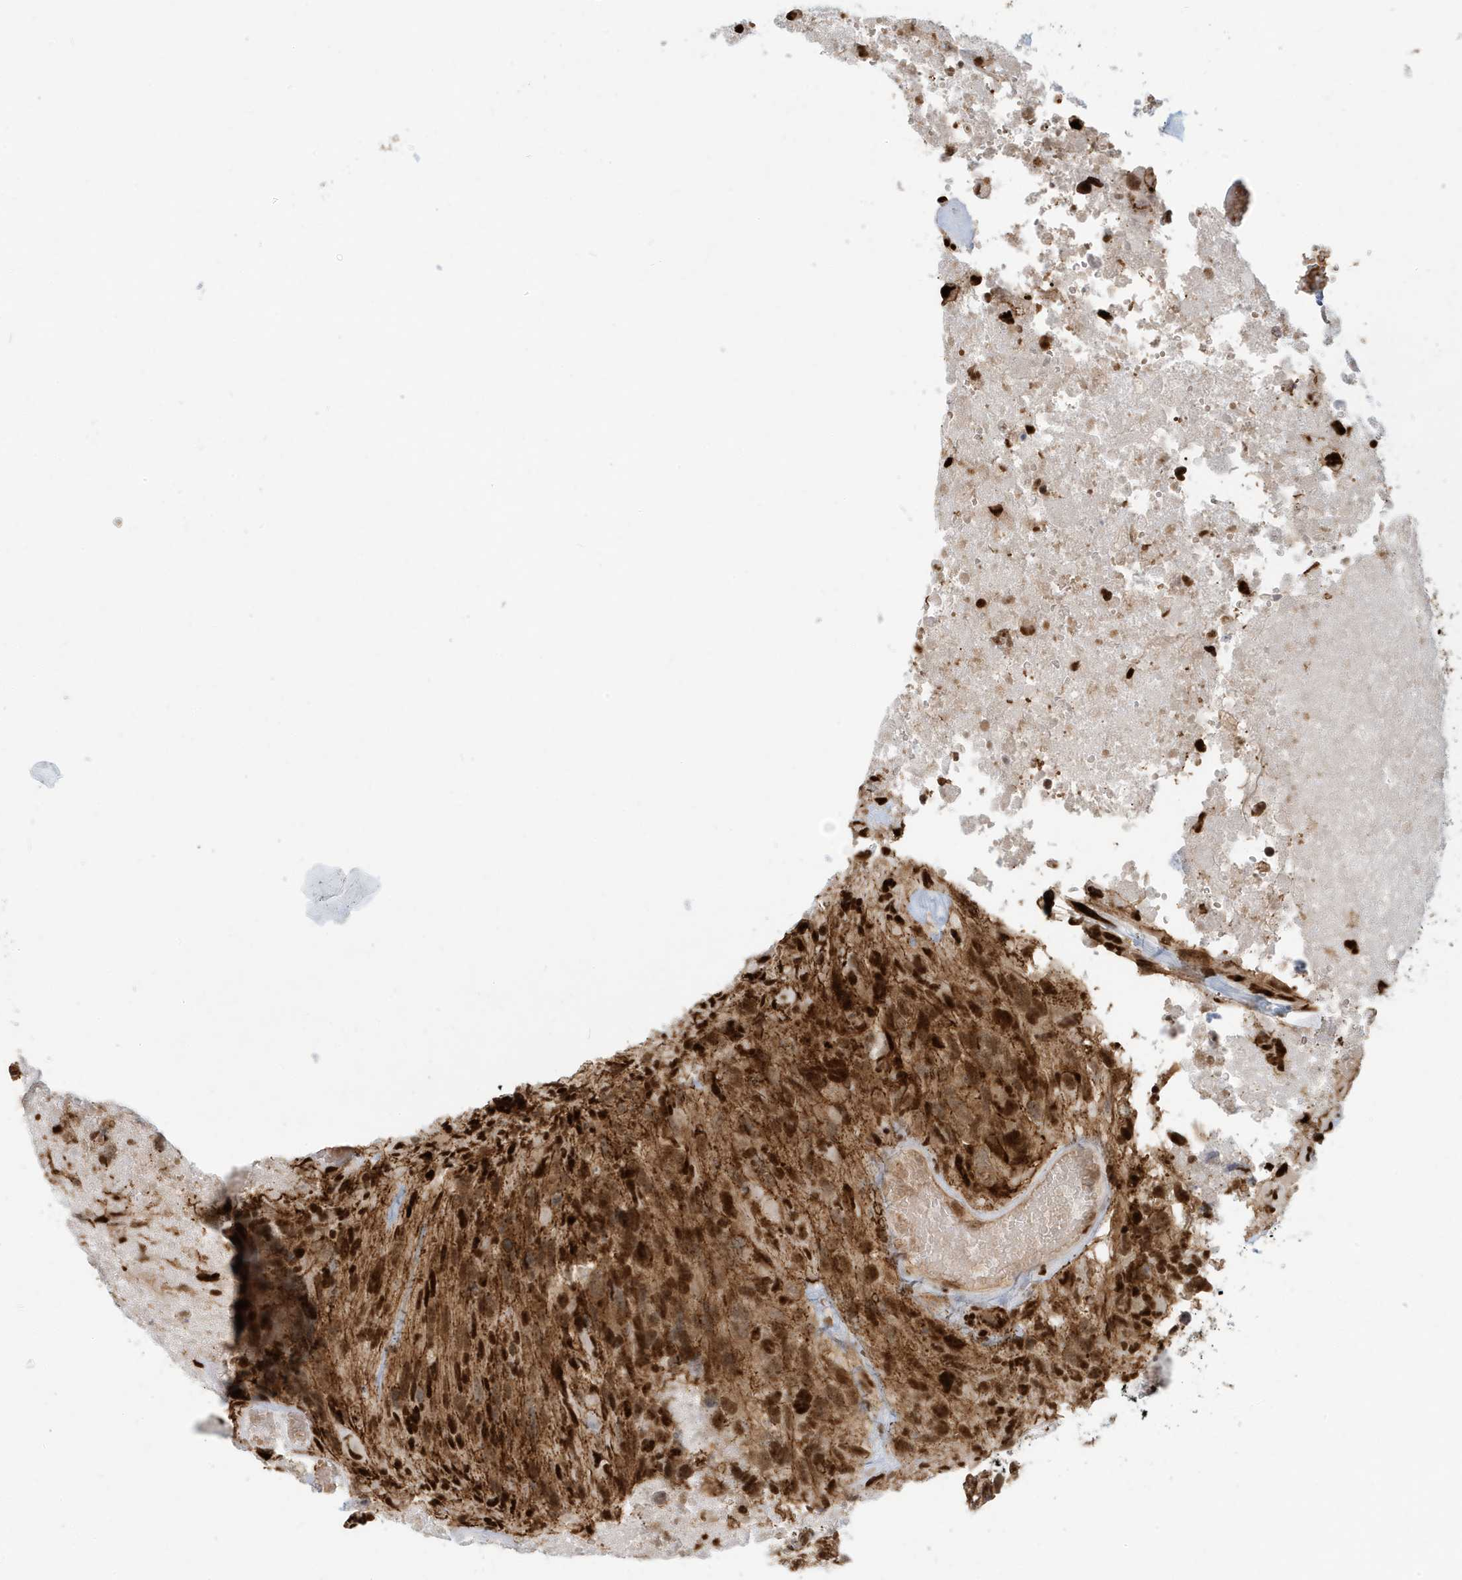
{"staining": {"intensity": "moderate", "quantity": ">75%", "location": "nuclear"}, "tissue": "glioma", "cell_type": "Tumor cells", "image_type": "cancer", "snomed": [{"axis": "morphology", "description": "Glioma, malignant, High grade"}, {"axis": "topography", "description": "Brain"}], "caption": "High-power microscopy captured an IHC histopathology image of glioma, revealing moderate nuclear expression in about >75% of tumor cells.", "gene": "CKS2", "patient": {"sex": "male", "age": 69}}